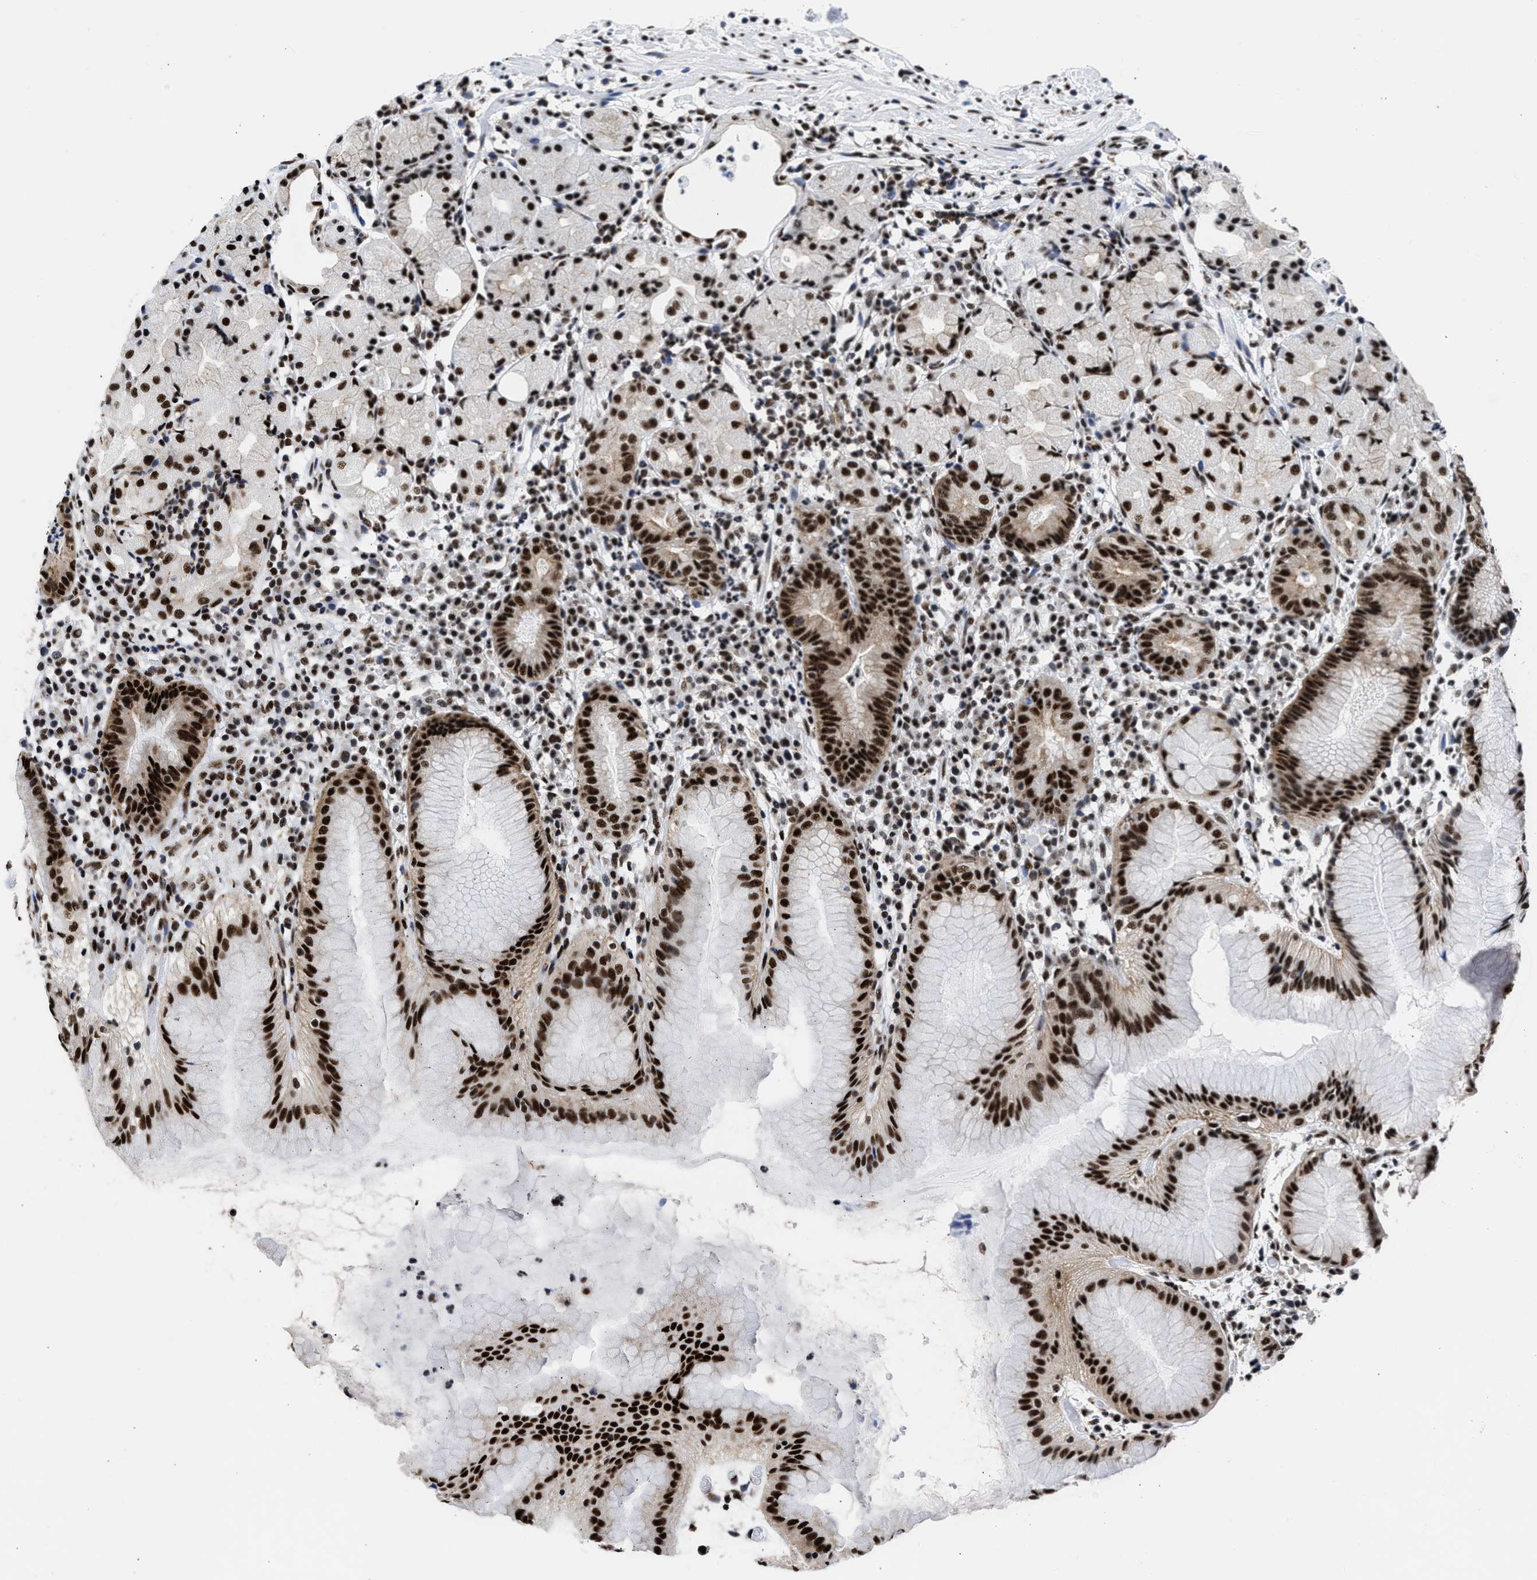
{"staining": {"intensity": "strong", "quantity": ">75%", "location": "nuclear"}, "tissue": "stomach", "cell_type": "Glandular cells", "image_type": "normal", "snomed": [{"axis": "morphology", "description": "Normal tissue, NOS"}, {"axis": "topography", "description": "Stomach"}, {"axis": "topography", "description": "Stomach, lower"}], "caption": "Immunohistochemical staining of normal stomach shows high levels of strong nuclear staining in approximately >75% of glandular cells. (Brightfield microscopy of DAB IHC at high magnification).", "gene": "RBM8A", "patient": {"sex": "female", "age": 75}}